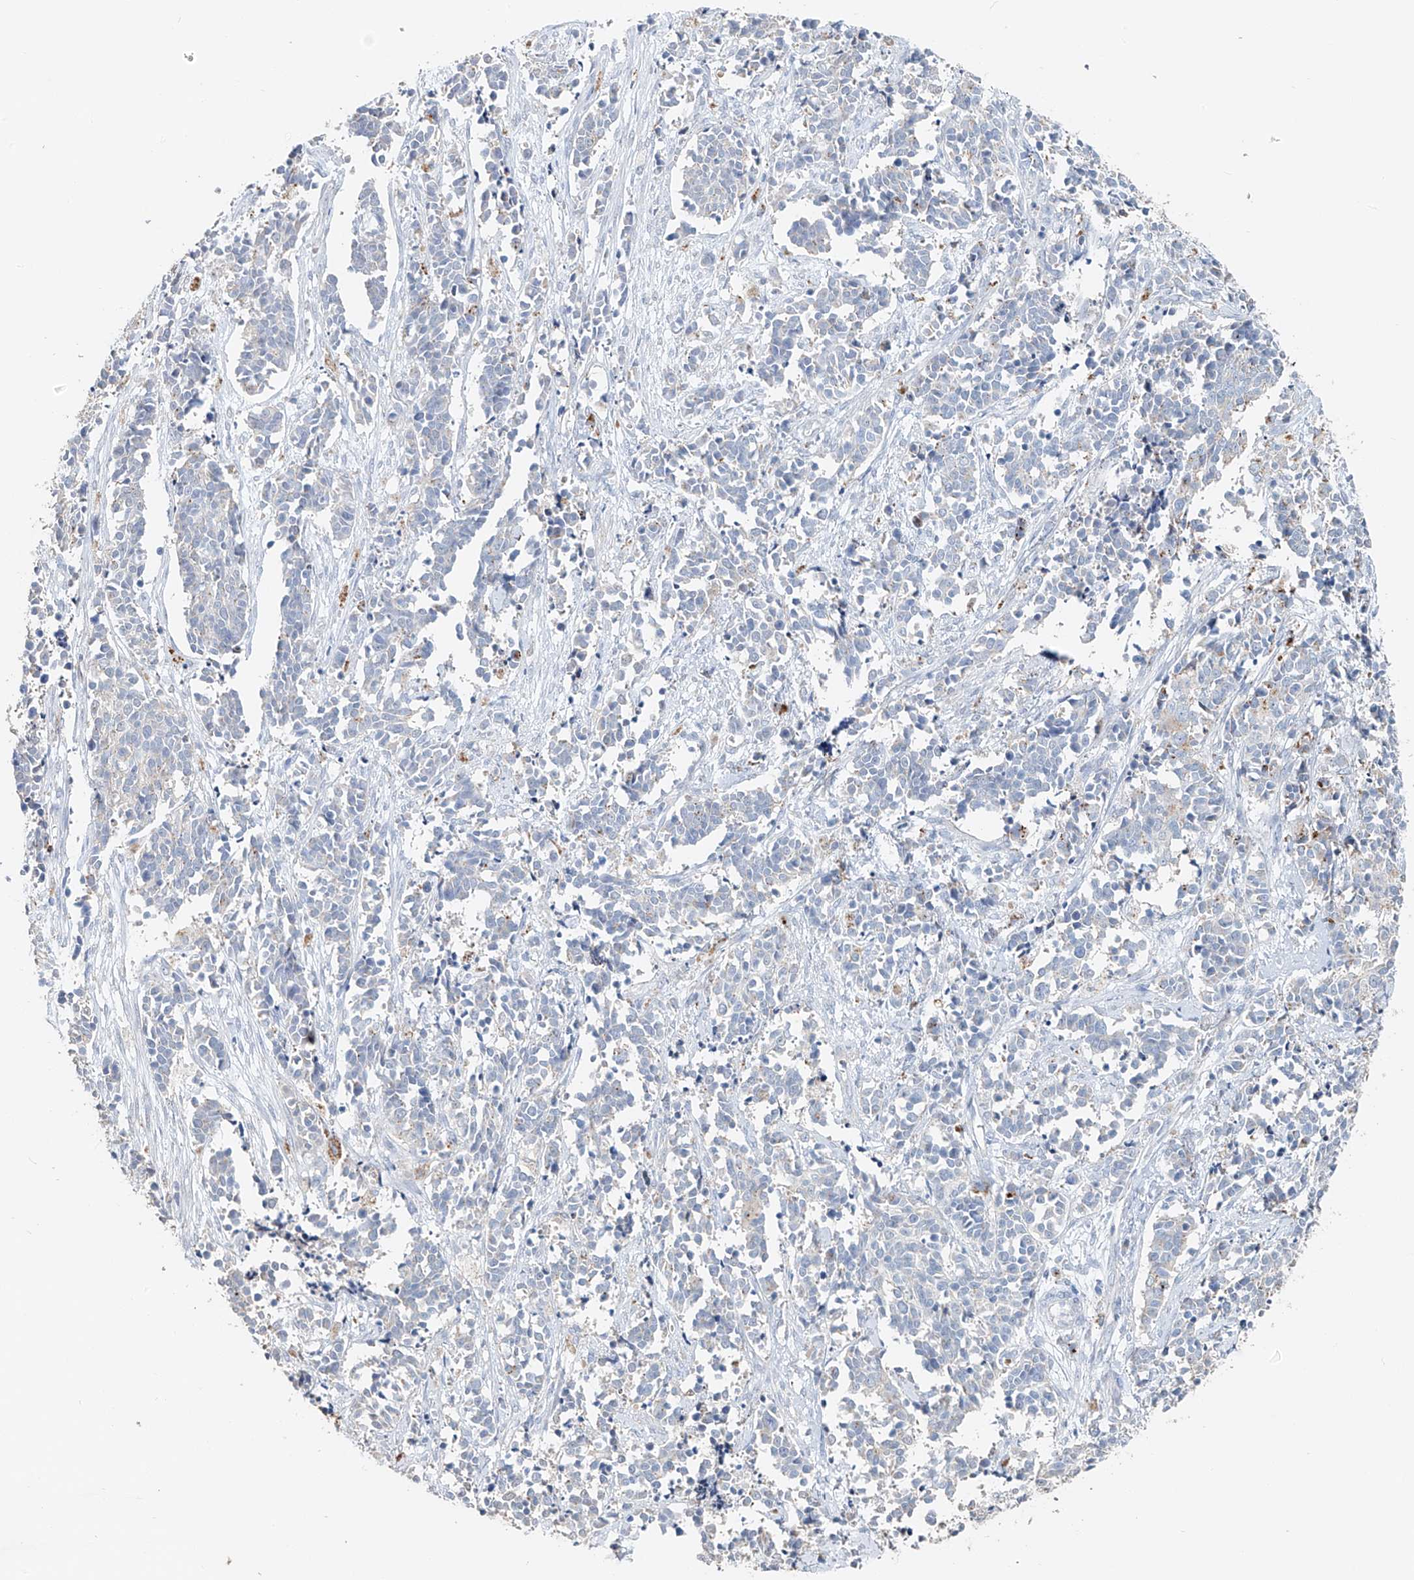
{"staining": {"intensity": "moderate", "quantity": "<25%", "location": "cytoplasmic/membranous"}, "tissue": "cervical cancer", "cell_type": "Tumor cells", "image_type": "cancer", "snomed": [{"axis": "morphology", "description": "Normal tissue, NOS"}, {"axis": "morphology", "description": "Squamous cell carcinoma, NOS"}, {"axis": "topography", "description": "Cervix"}], "caption": "Immunohistochemical staining of human cervical cancer (squamous cell carcinoma) shows low levels of moderate cytoplasmic/membranous staining in about <25% of tumor cells. Immunohistochemistry stains the protein of interest in brown and the nuclei are stained blue.", "gene": "TRIM47", "patient": {"sex": "female", "age": 35}}